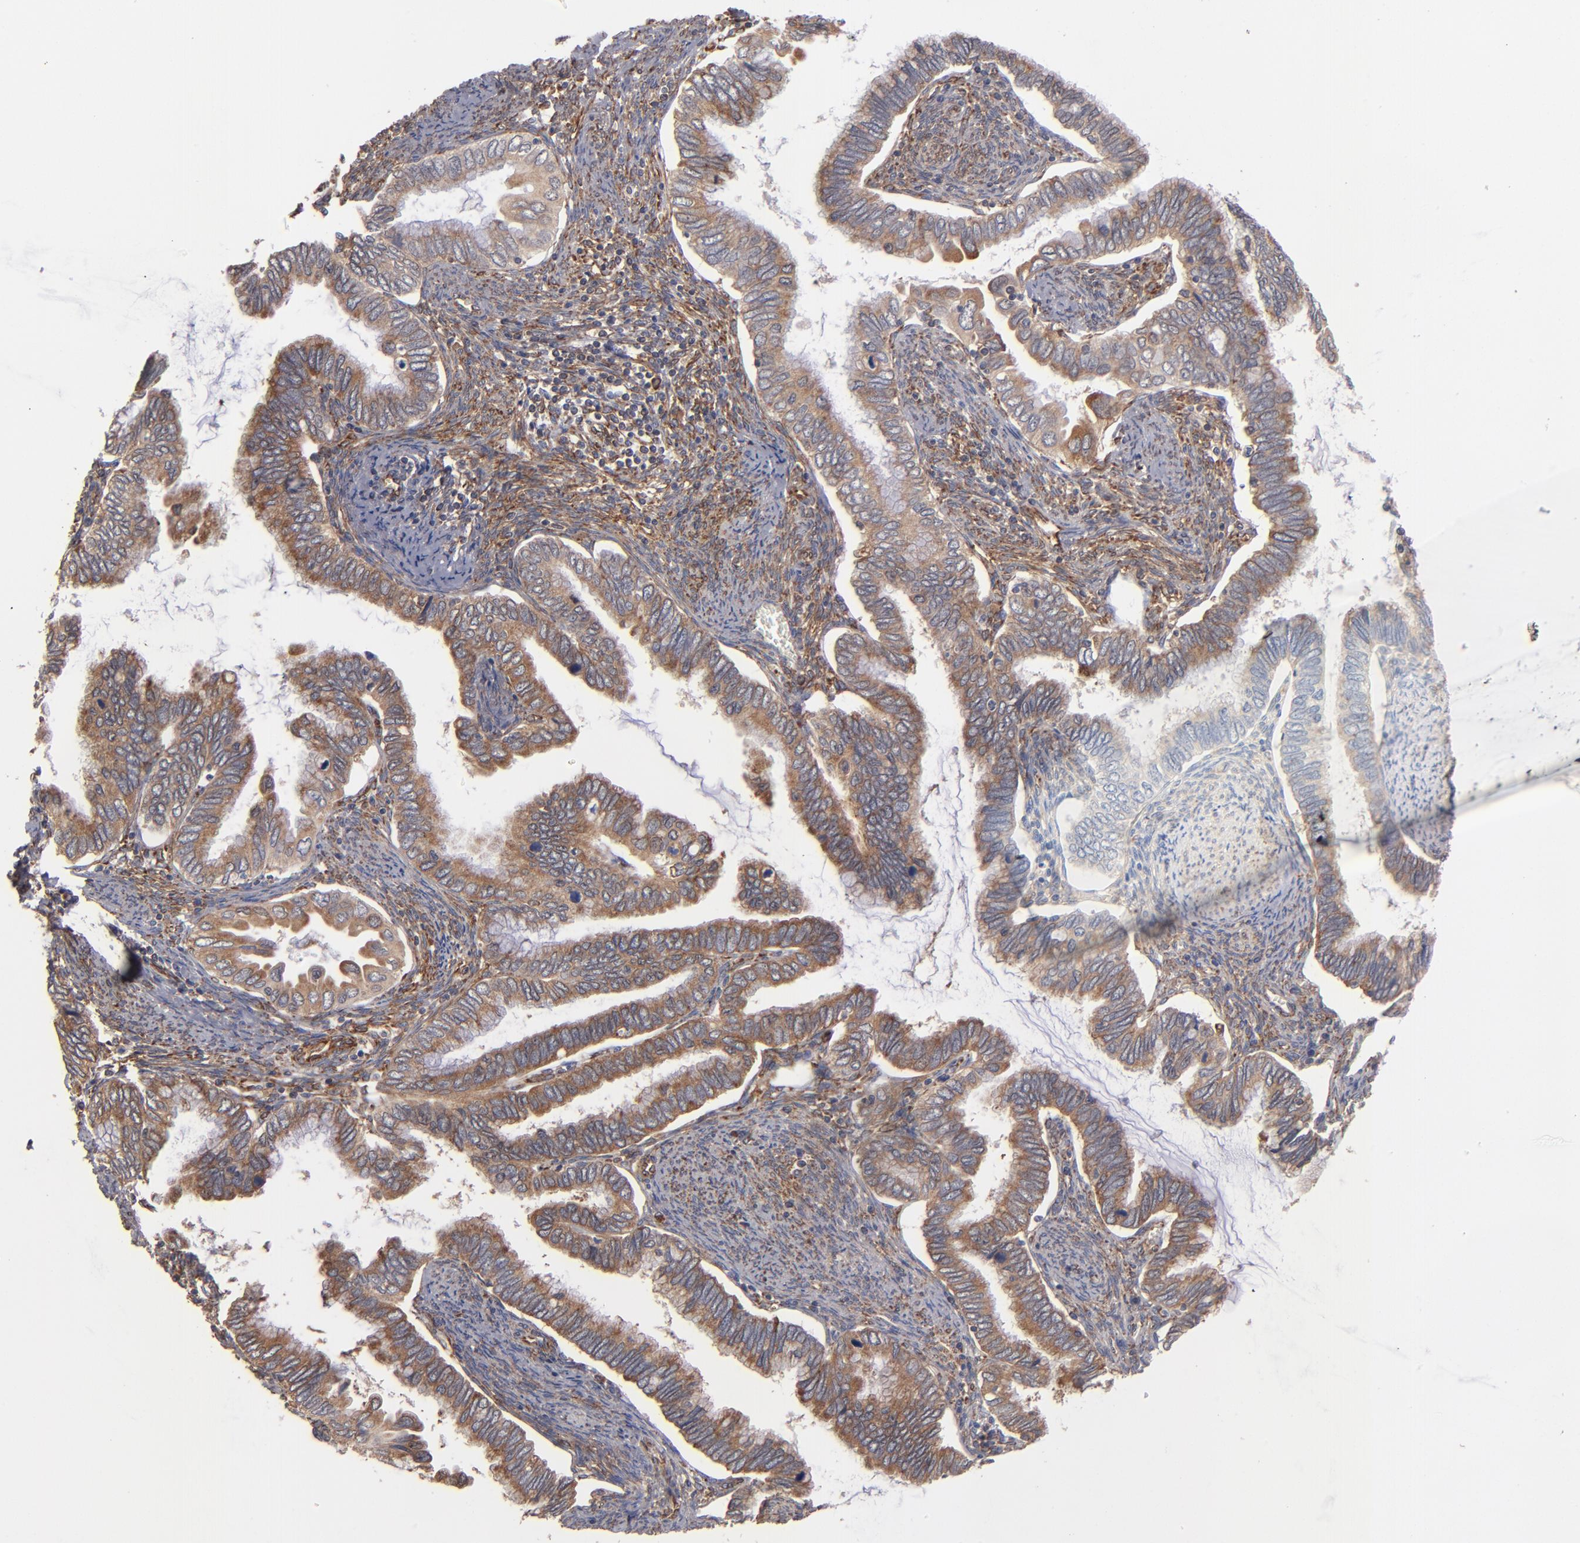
{"staining": {"intensity": "moderate", "quantity": ">75%", "location": "cytoplasmic/membranous"}, "tissue": "cervical cancer", "cell_type": "Tumor cells", "image_type": "cancer", "snomed": [{"axis": "morphology", "description": "Adenocarcinoma, NOS"}, {"axis": "topography", "description": "Cervix"}], "caption": "Human cervical adenocarcinoma stained with a protein marker exhibits moderate staining in tumor cells.", "gene": "KTN1", "patient": {"sex": "female", "age": 49}}